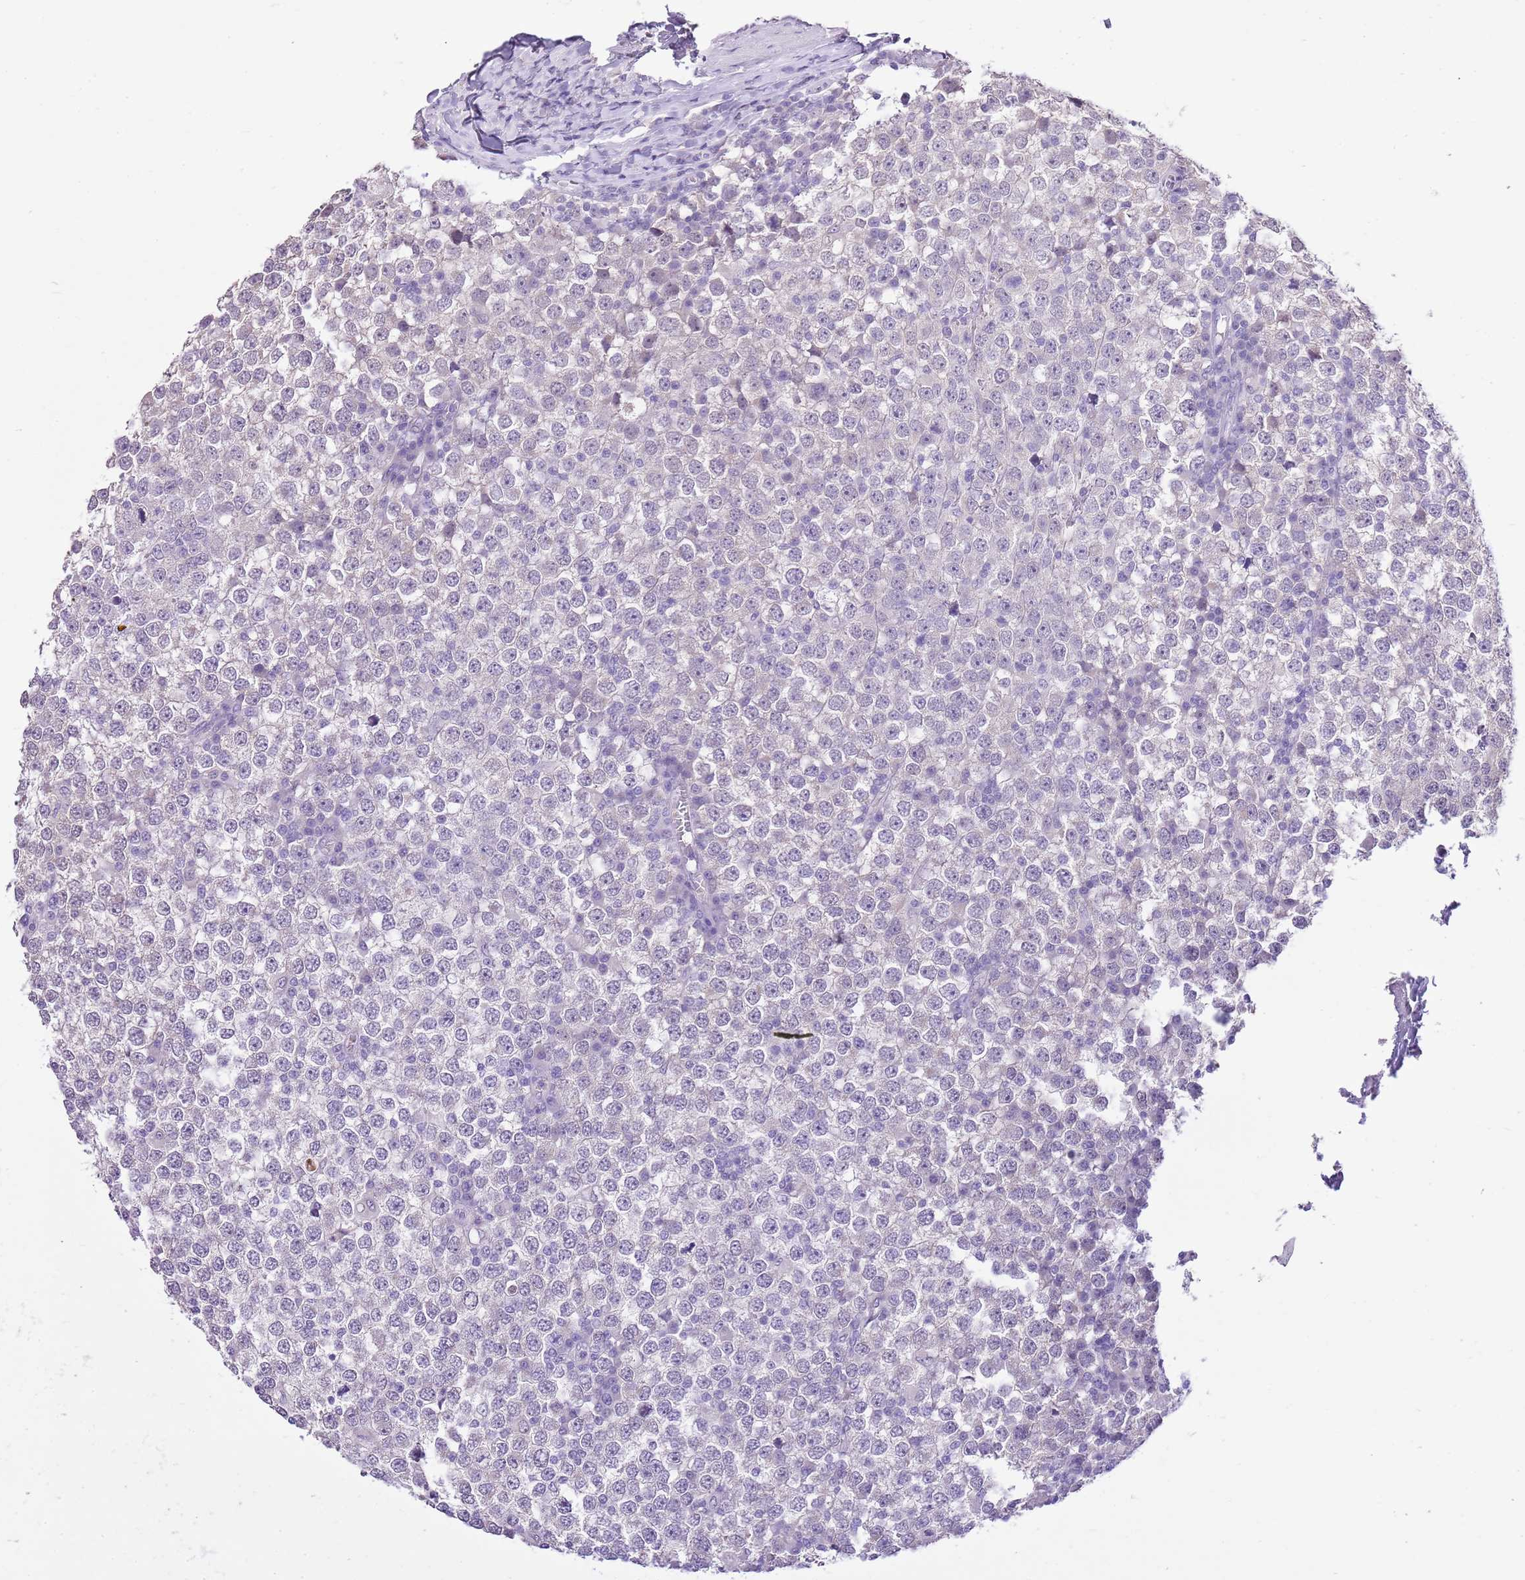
{"staining": {"intensity": "negative", "quantity": "none", "location": "none"}, "tissue": "testis cancer", "cell_type": "Tumor cells", "image_type": "cancer", "snomed": [{"axis": "morphology", "description": "Seminoma, NOS"}, {"axis": "topography", "description": "Testis"}], "caption": "The image exhibits no staining of tumor cells in testis seminoma.", "gene": "XPO7", "patient": {"sex": "male", "age": 65}}